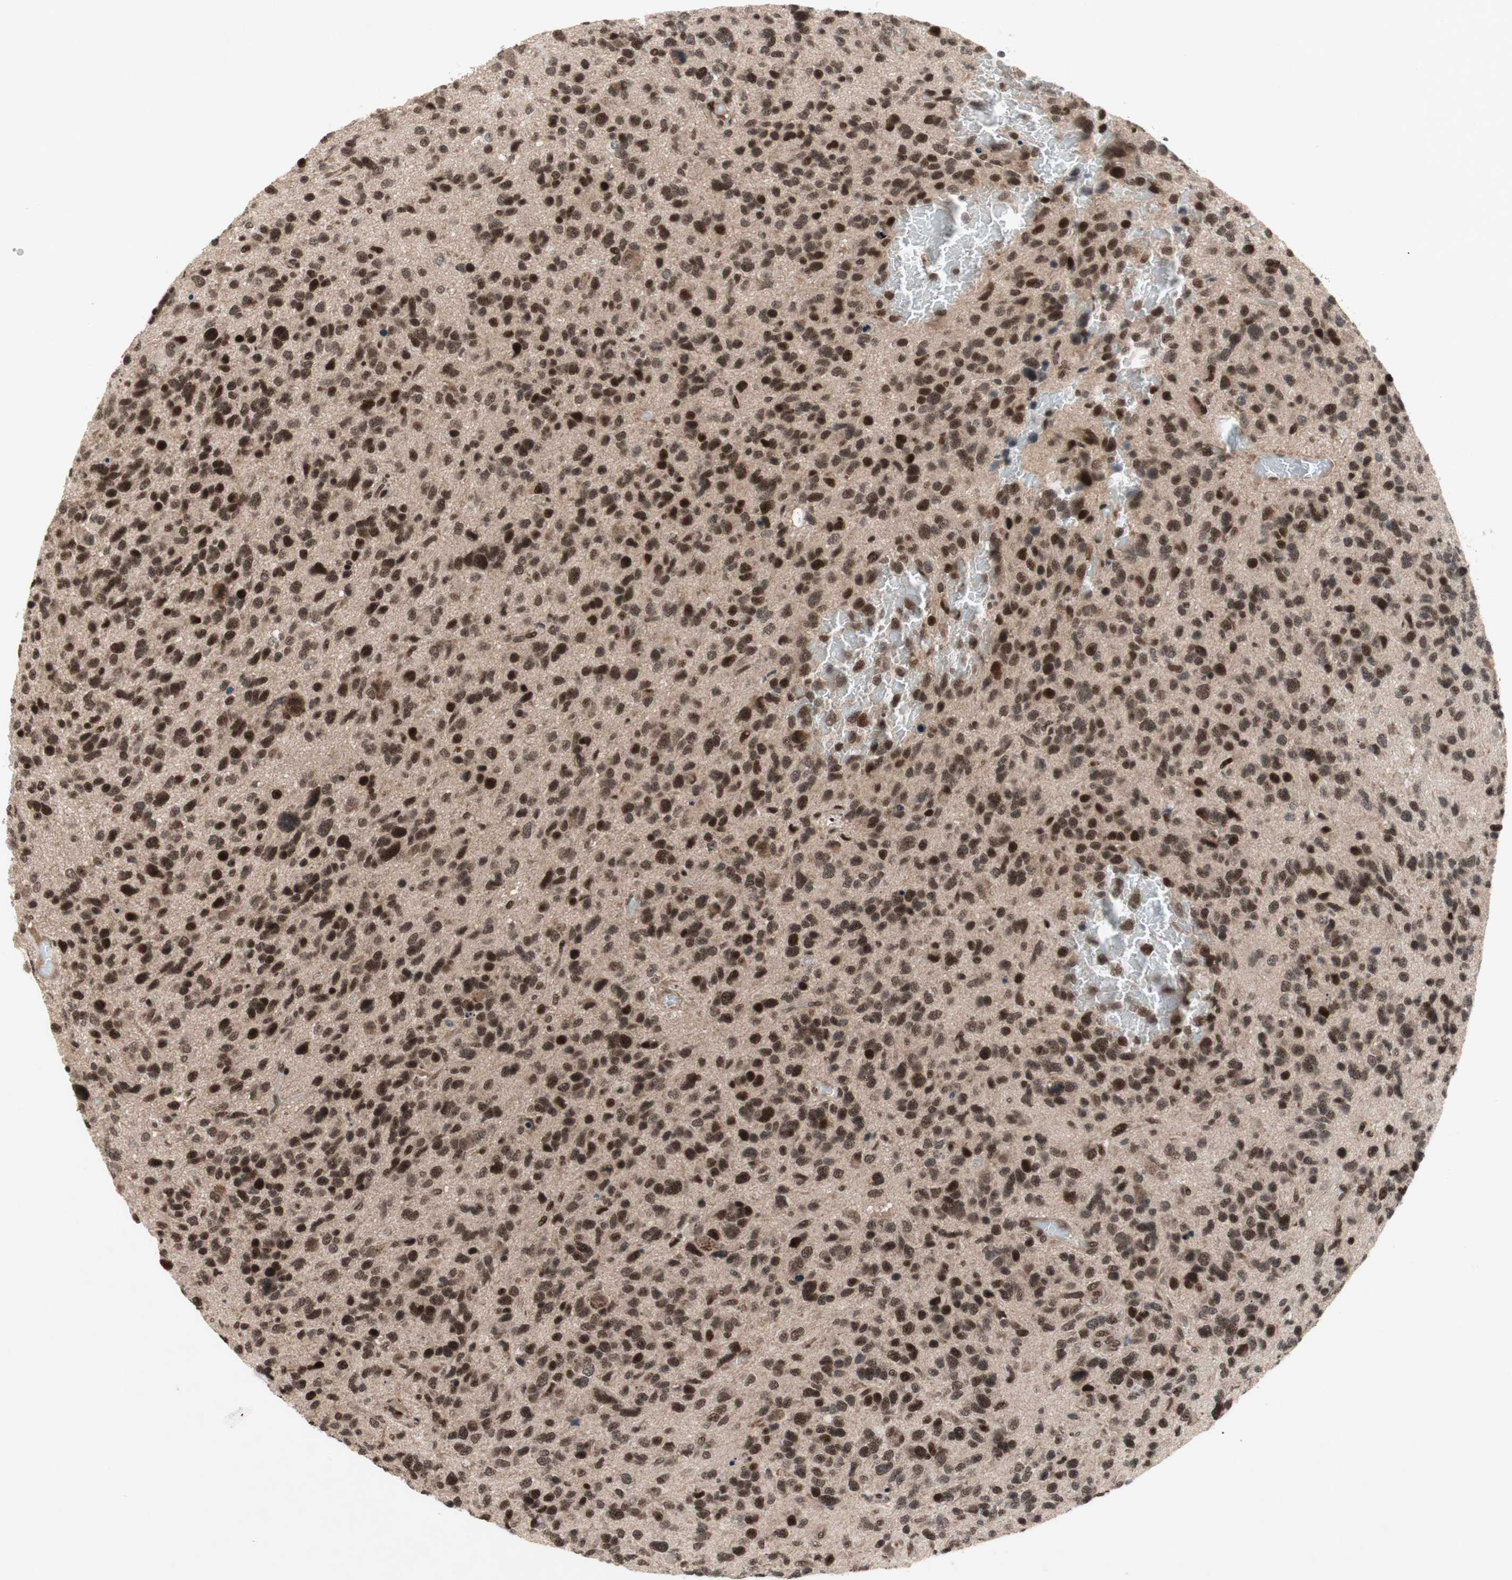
{"staining": {"intensity": "strong", "quantity": ">75%", "location": "nuclear"}, "tissue": "glioma", "cell_type": "Tumor cells", "image_type": "cancer", "snomed": [{"axis": "morphology", "description": "Glioma, malignant, High grade"}, {"axis": "topography", "description": "Brain"}], "caption": "The micrograph demonstrates staining of glioma, revealing strong nuclear protein positivity (brown color) within tumor cells.", "gene": "TCF12", "patient": {"sex": "female", "age": 58}}